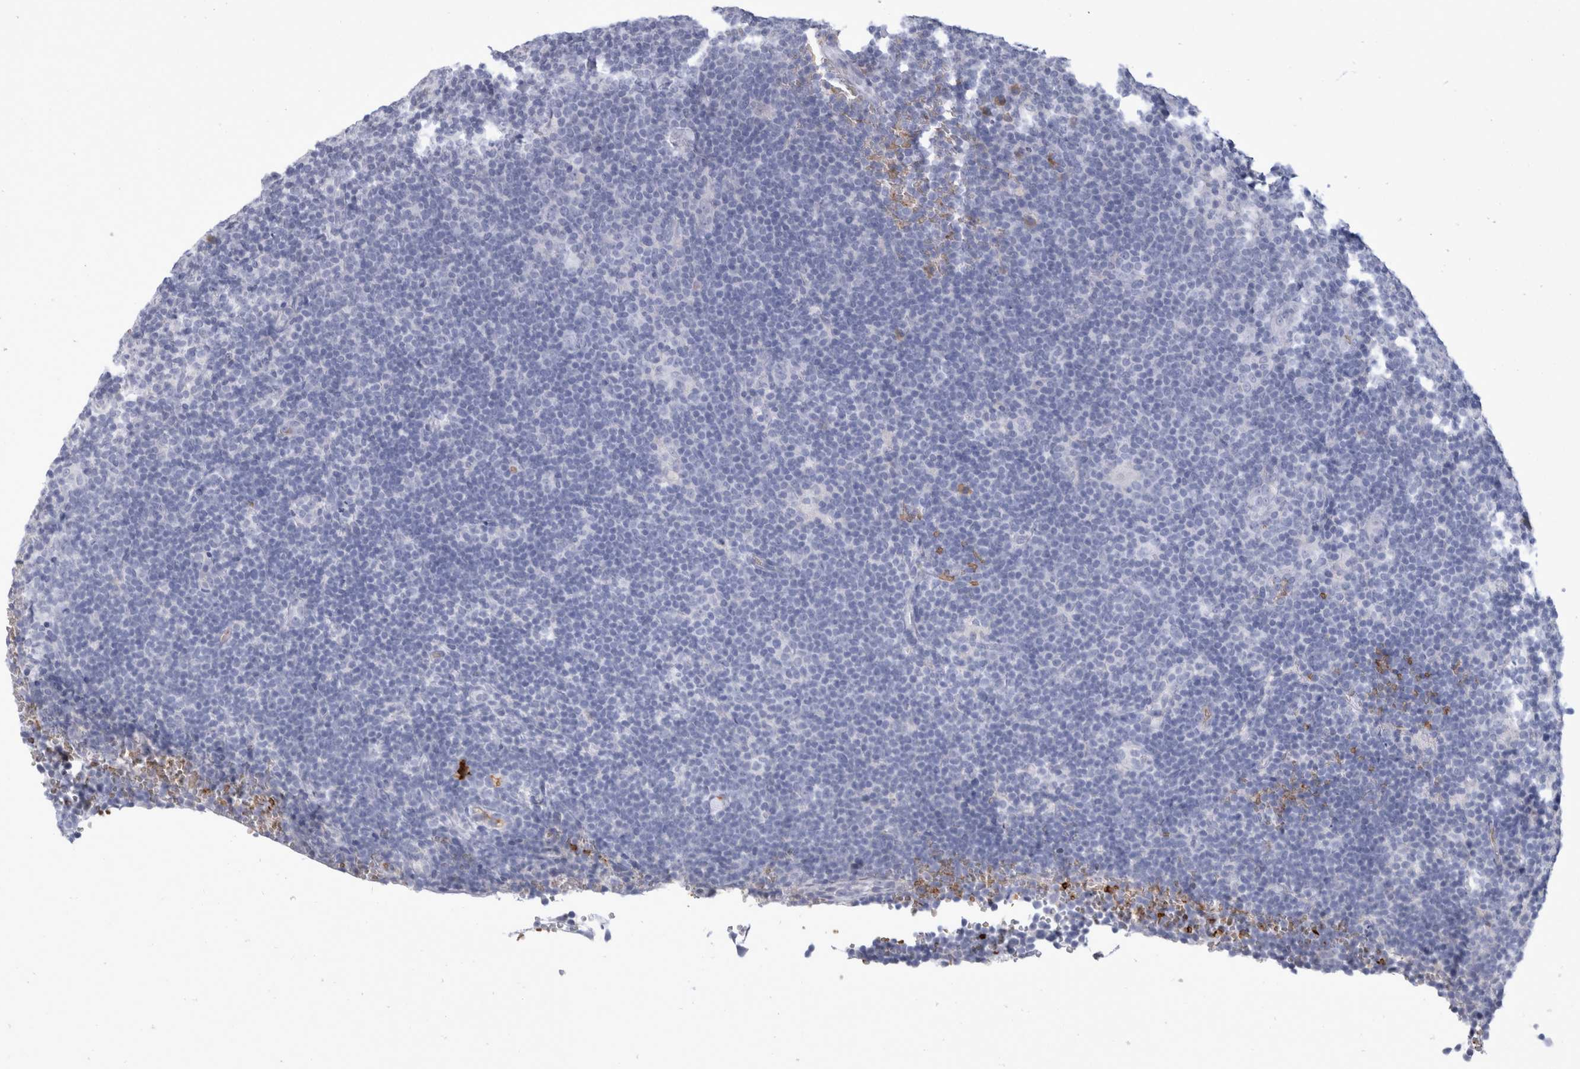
{"staining": {"intensity": "negative", "quantity": "none", "location": "none"}, "tissue": "lymphoma", "cell_type": "Tumor cells", "image_type": "cancer", "snomed": [{"axis": "morphology", "description": "Hodgkin's disease, NOS"}, {"axis": "topography", "description": "Lymph node"}], "caption": "The photomicrograph demonstrates no staining of tumor cells in Hodgkin's disease.", "gene": "CA1", "patient": {"sex": "female", "age": 57}}